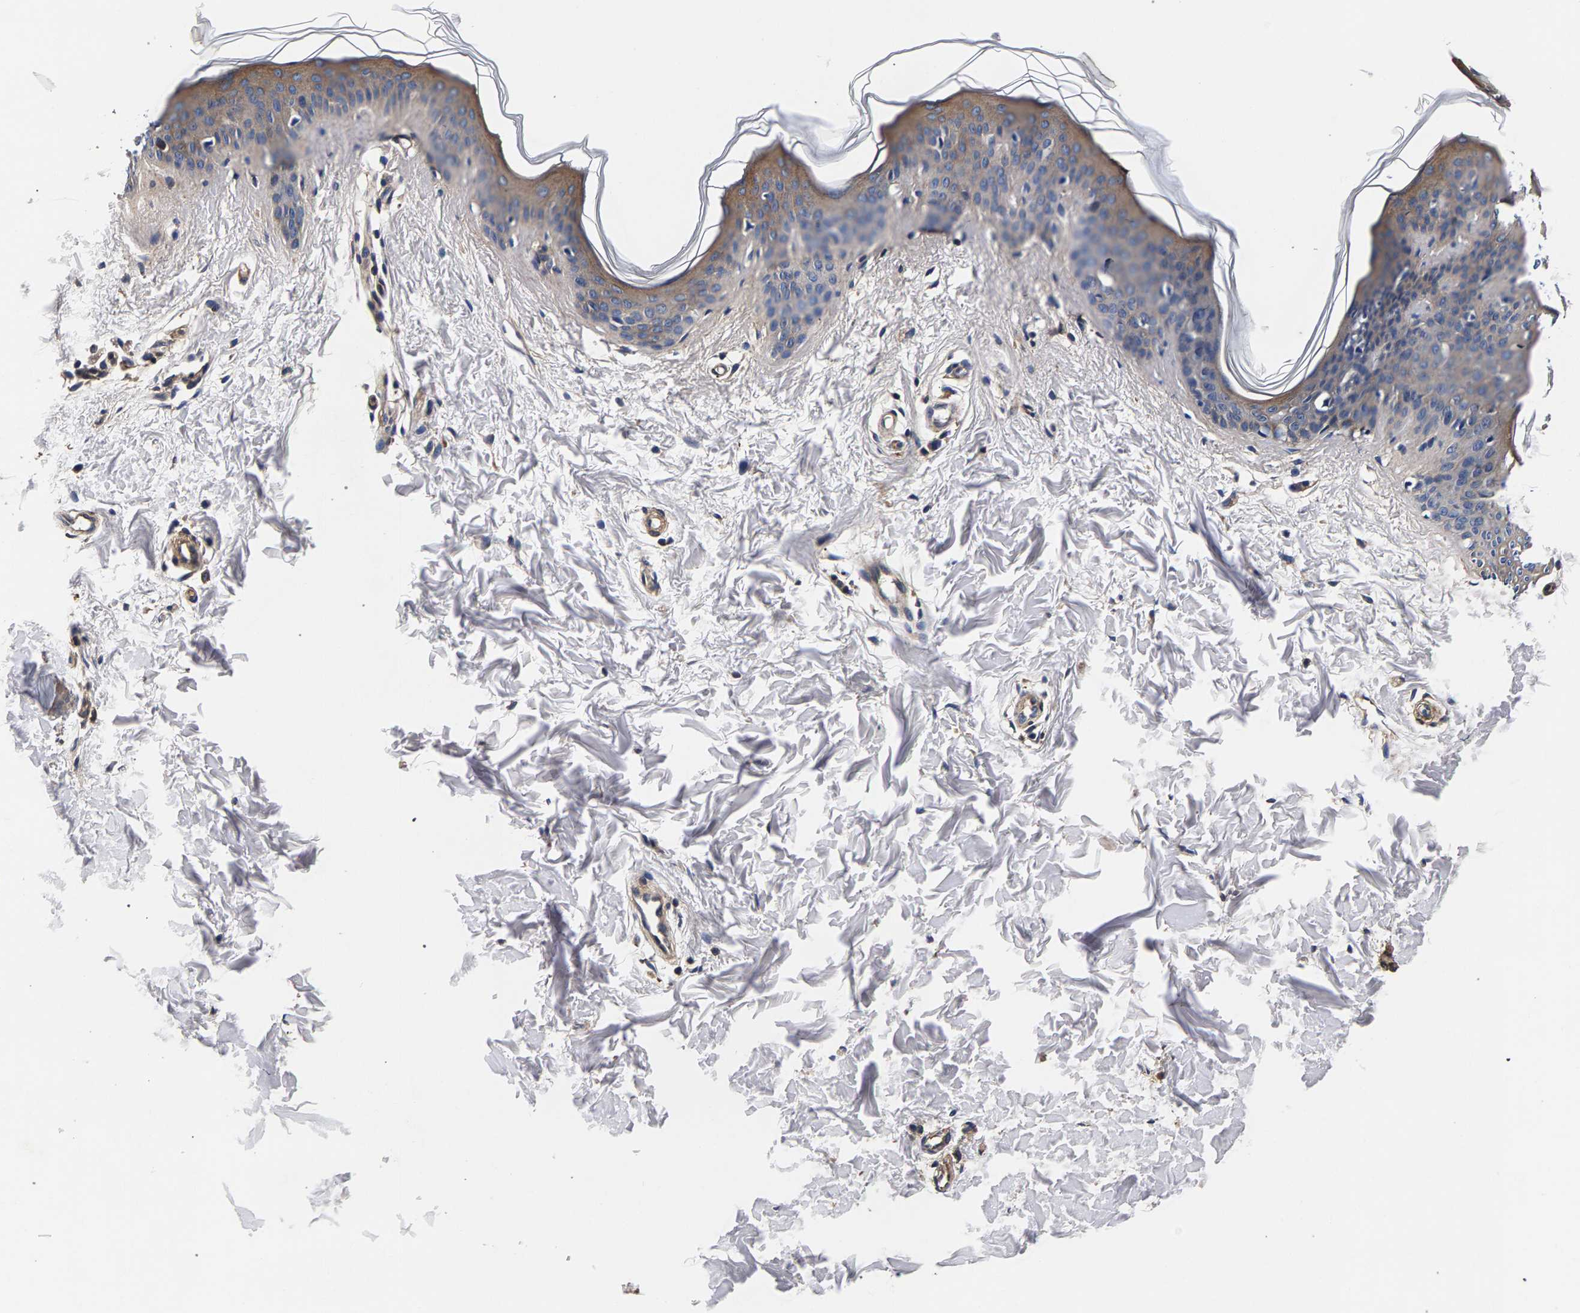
{"staining": {"intensity": "weak", "quantity": ">75%", "location": "cytoplasmic/membranous"}, "tissue": "skin", "cell_type": "Fibroblasts", "image_type": "normal", "snomed": [{"axis": "morphology", "description": "Normal tissue, NOS"}, {"axis": "topography", "description": "Skin"}], "caption": "Immunohistochemical staining of benign human skin shows weak cytoplasmic/membranous protein staining in about >75% of fibroblasts.", "gene": "MARCHF7", "patient": {"sex": "female", "age": 17}}